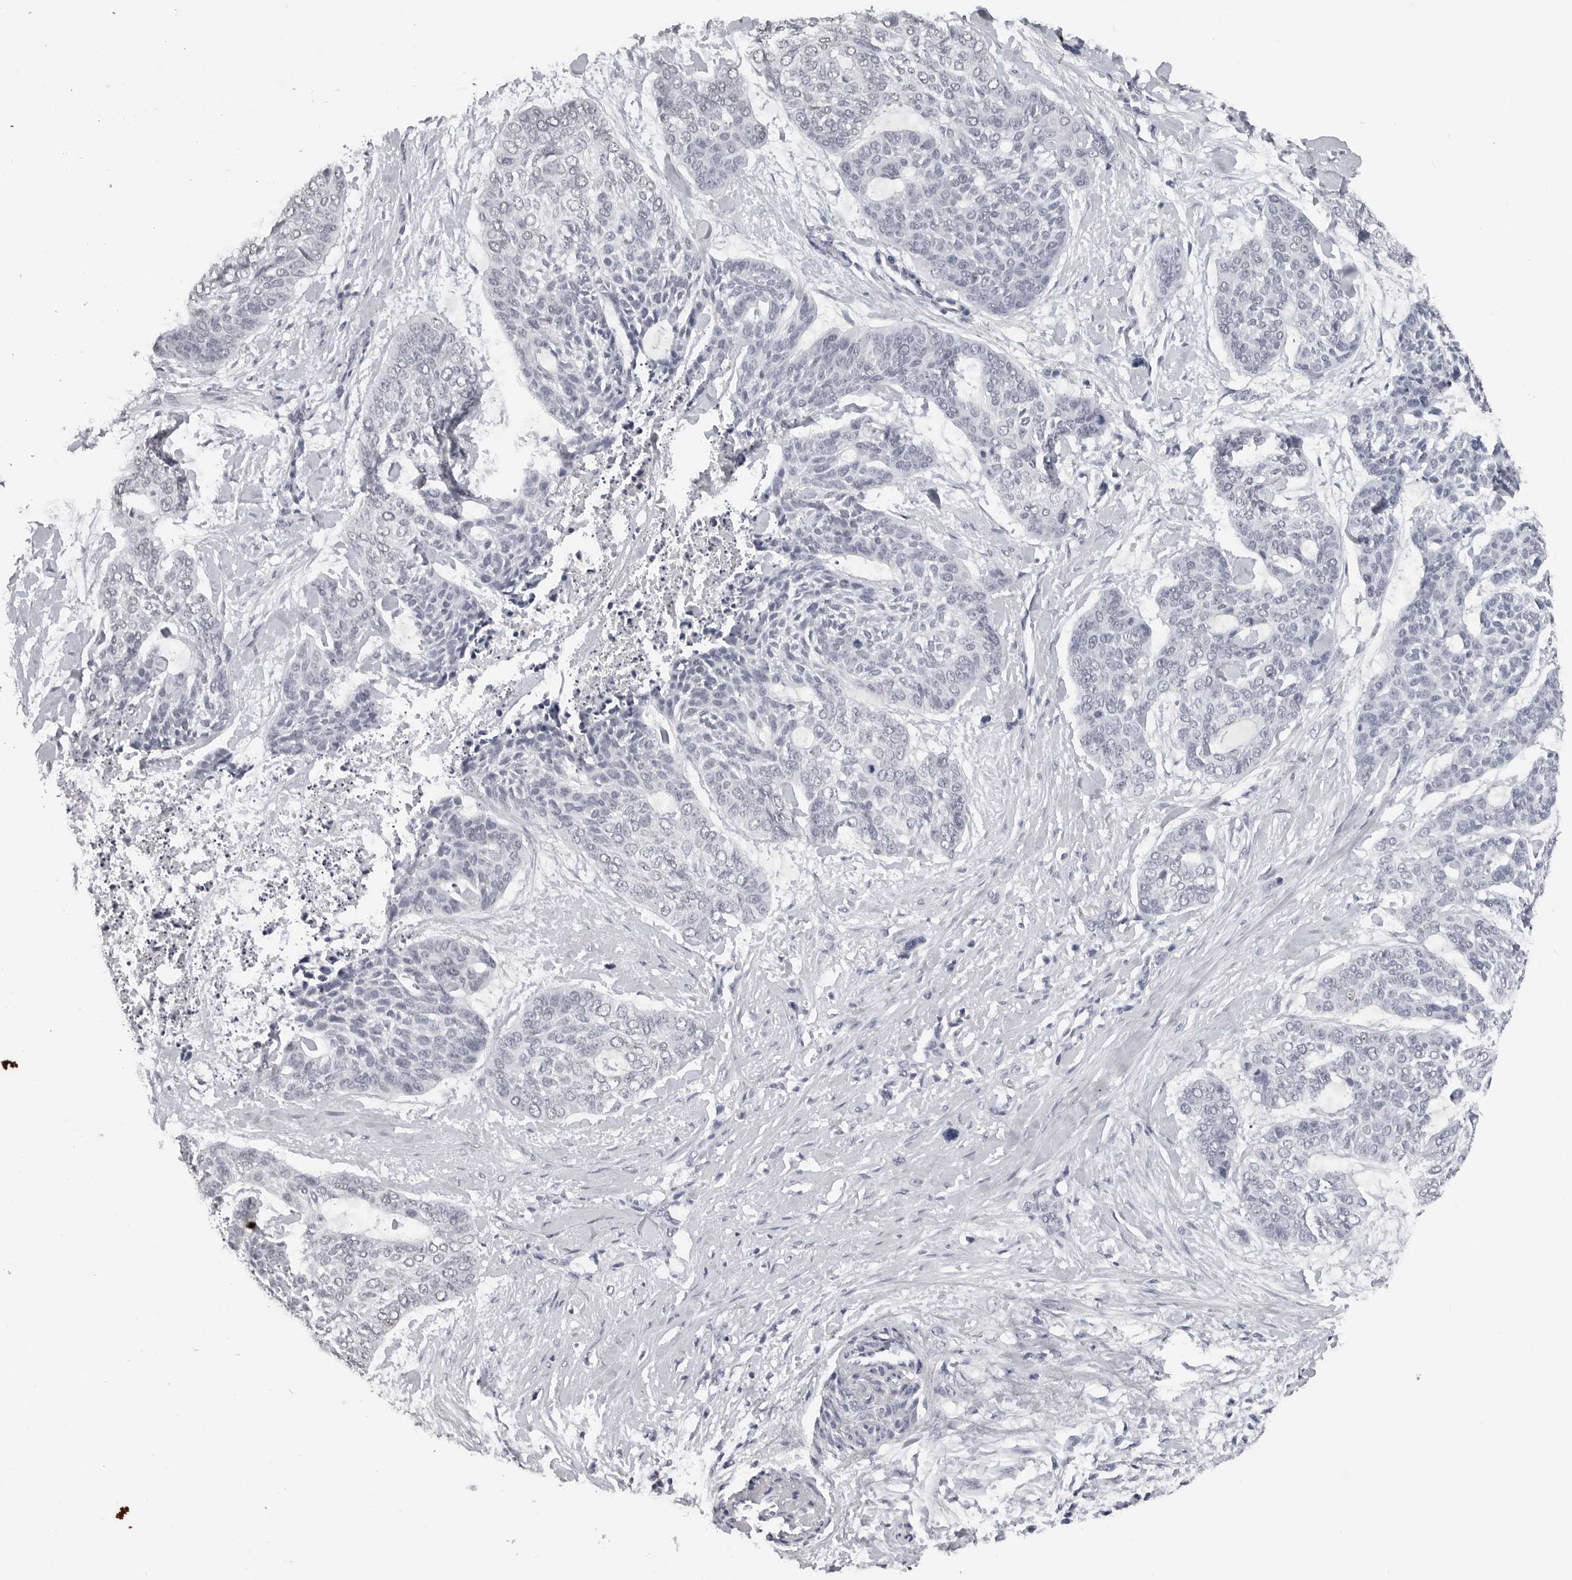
{"staining": {"intensity": "negative", "quantity": "none", "location": "none"}, "tissue": "skin cancer", "cell_type": "Tumor cells", "image_type": "cancer", "snomed": [{"axis": "morphology", "description": "Basal cell carcinoma"}, {"axis": "topography", "description": "Skin"}], "caption": "An IHC histopathology image of skin cancer is shown. There is no staining in tumor cells of skin cancer.", "gene": "DDX54", "patient": {"sex": "female", "age": 64}}